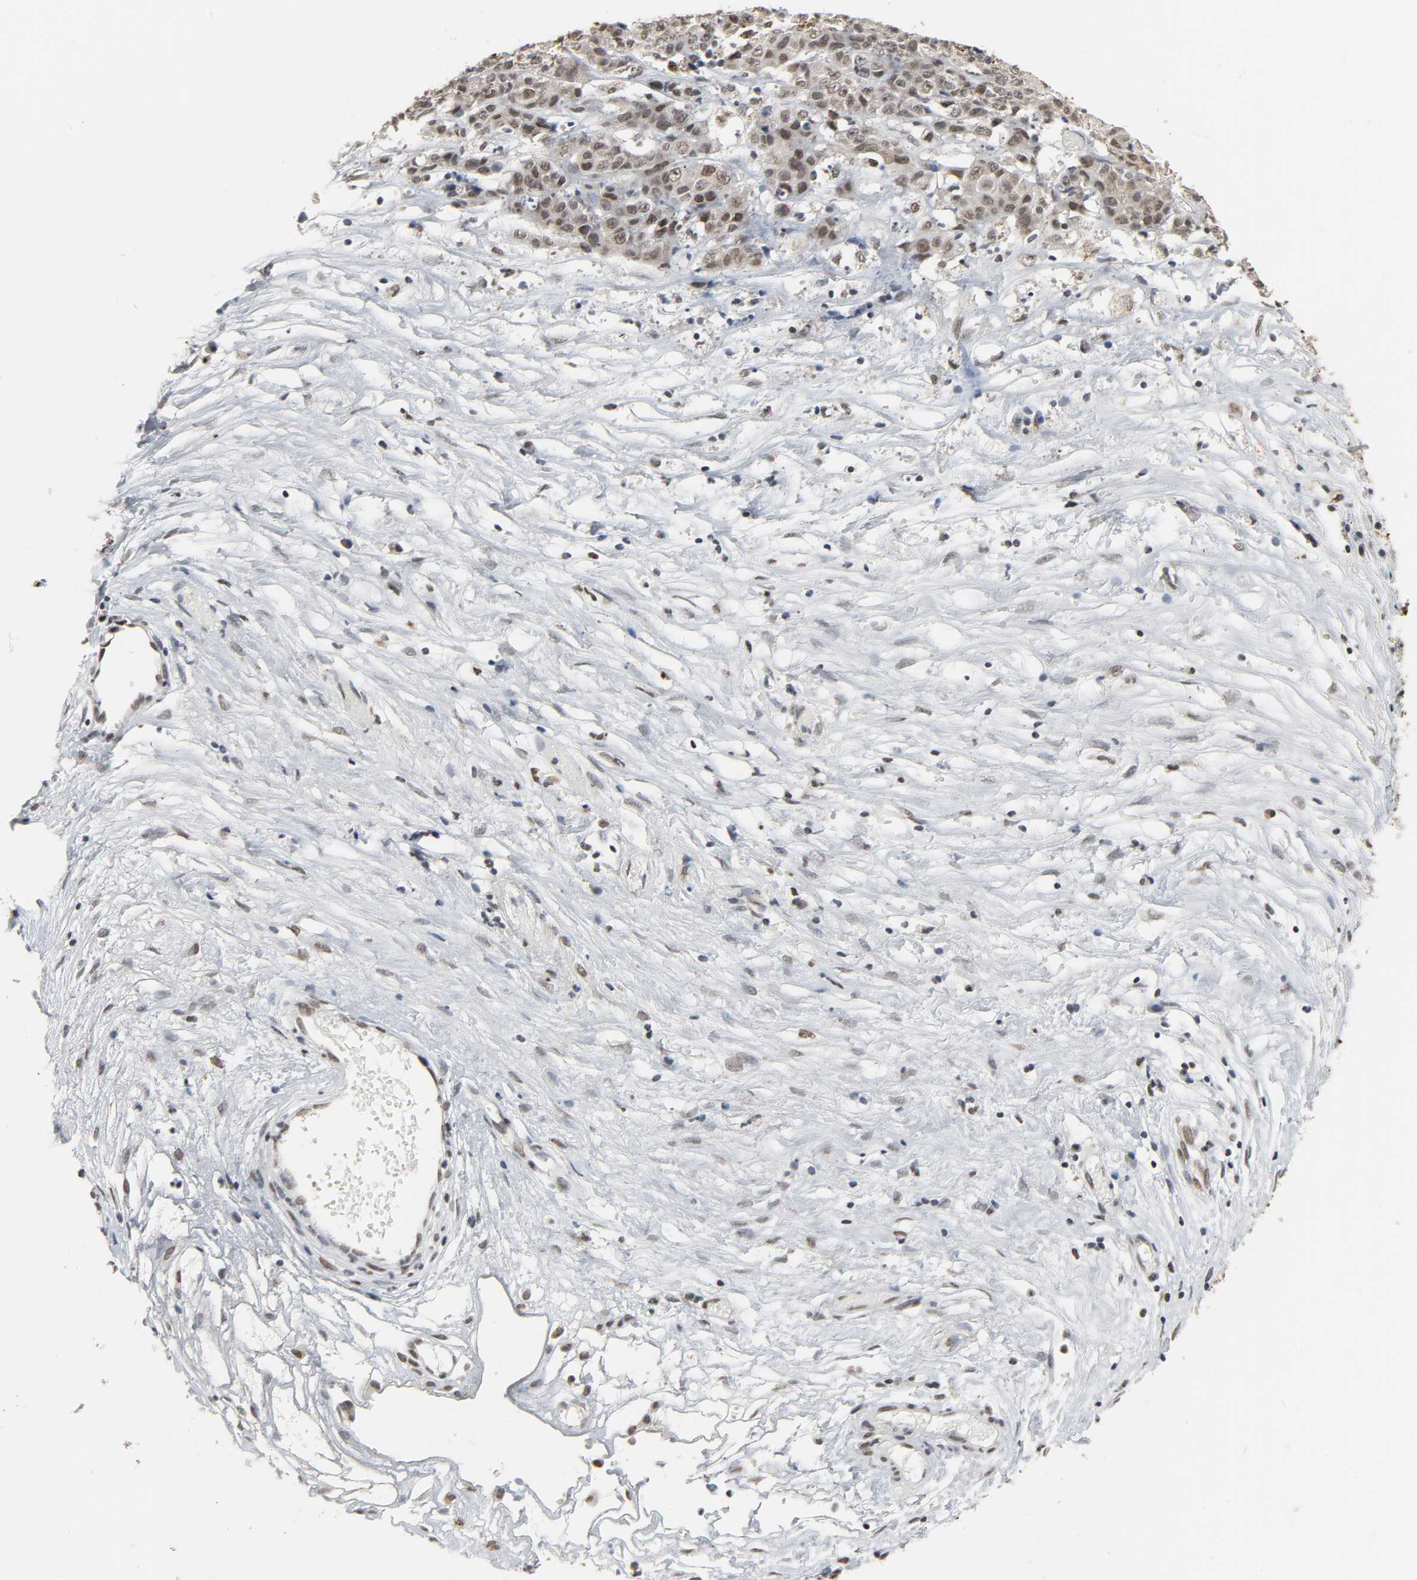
{"staining": {"intensity": "weak", "quantity": ">75%", "location": "nuclear"}, "tissue": "ovarian cancer", "cell_type": "Tumor cells", "image_type": "cancer", "snomed": [{"axis": "morphology", "description": "Carcinoma, endometroid"}, {"axis": "topography", "description": "Ovary"}], "caption": "This histopathology image demonstrates ovarian endometroid carcinoma stained with immunohistochemistry (IHC) to label a protein in brown. The nuclear of tumor cells show weak positivity for the protein. Nuclei are counter-stained blue.", "gene": "DAZAP1", "patient": {"sex": "female", "age": 42}}